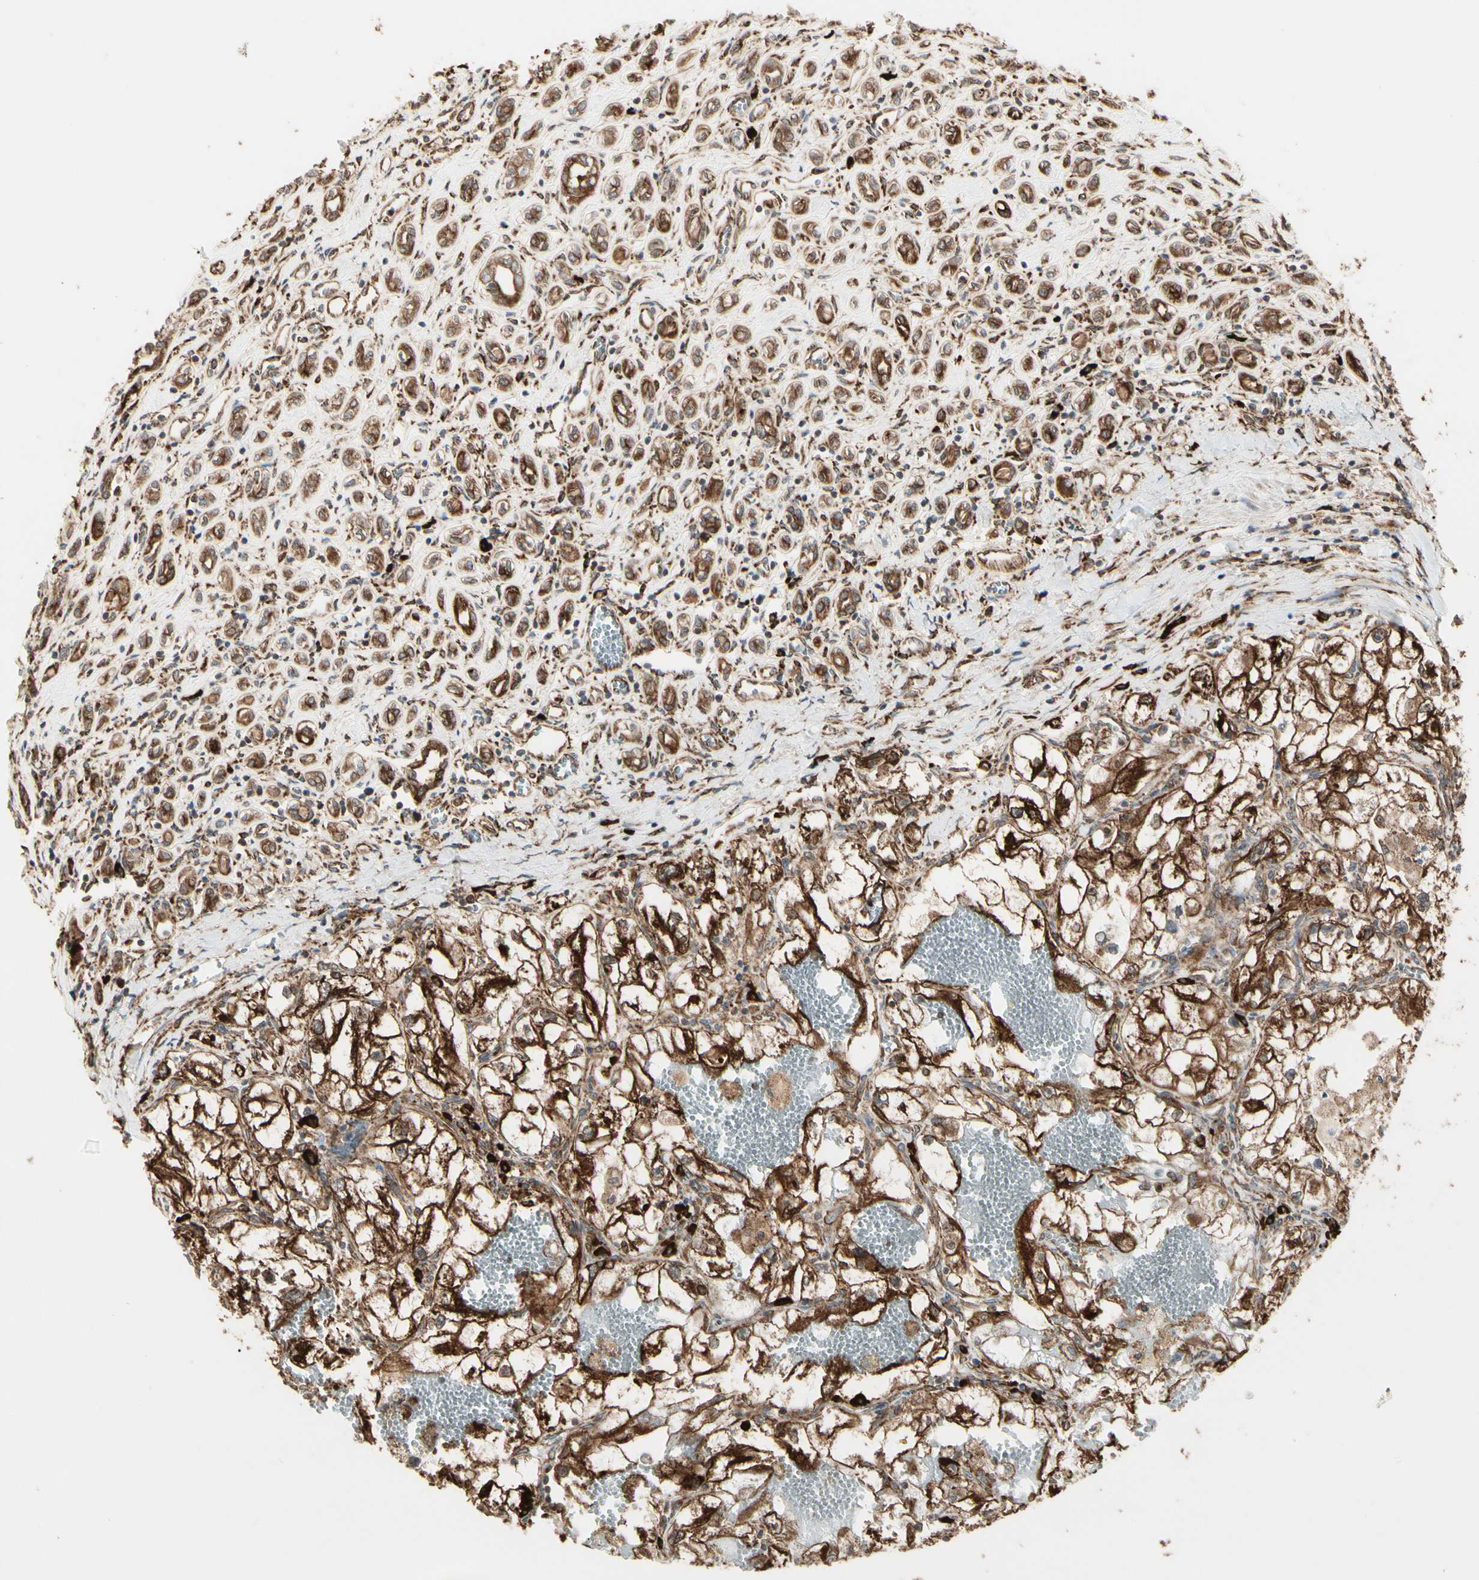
{"staining": {"intensity": "strong", "quantity": ">75%", "location": "cytoplasmic/membranous"}, "tissue": "renal cancer", "cell_type": "Tumor cells", "image_type": "cancer", "snomed": [{"axis": "morphology", "description": "Adenocarcinoma, NOS"}, {"axis": "topography", "description": "Kidney"}], "caption": "Immunohistochemical staining of human renal adenocarcinoma shows high levels of strong cytoplasmic/membranous staining in about >75% of tumor cells.", "gene": "HSP90B1", "patient": {"sex": "female", "age": 70}}